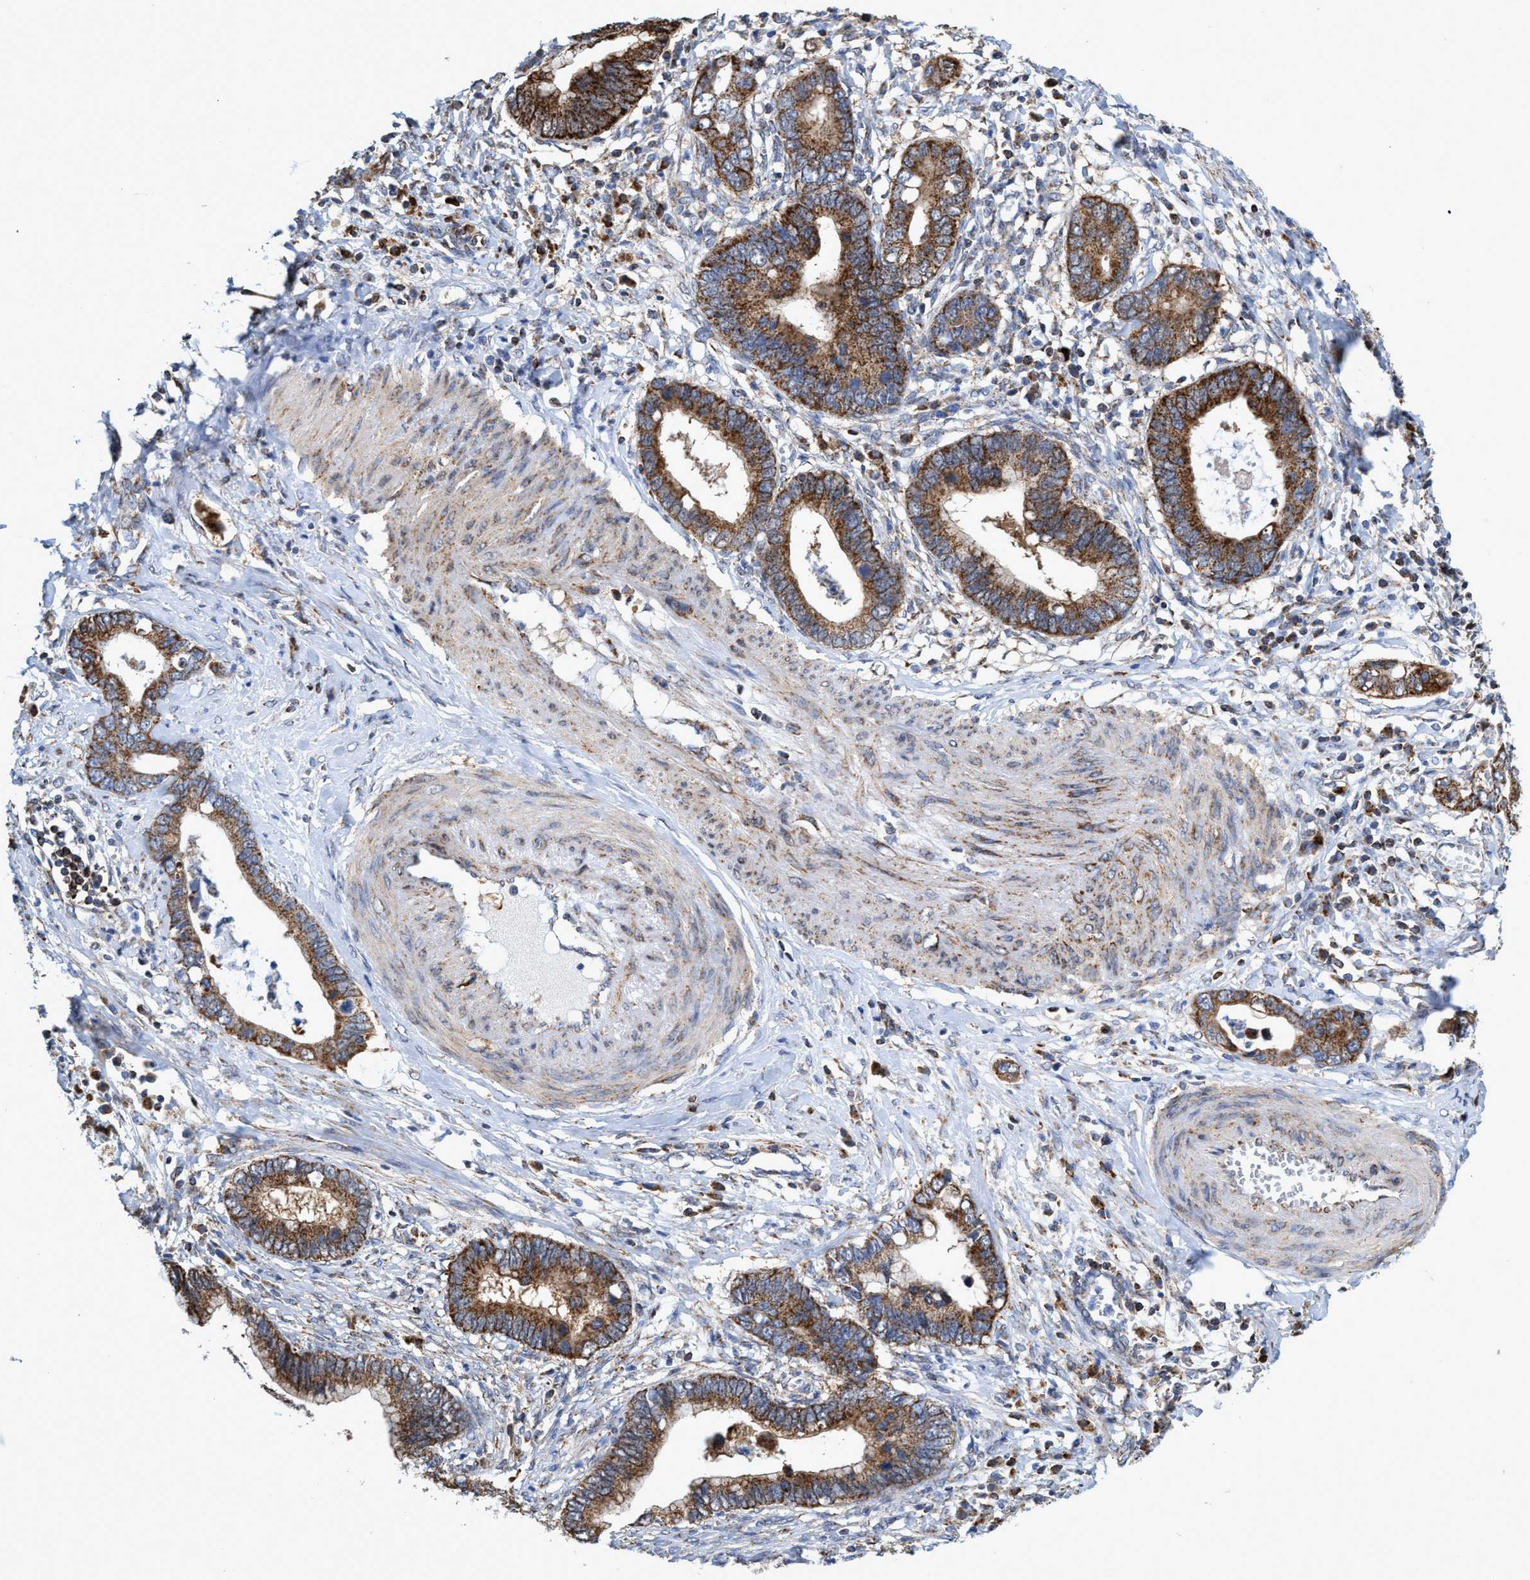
{"staining": {"intensity": "strong", "quantity": ">75%", "location": "cytoplasmic/membranous"}, "tissue": "cervical cancer", "cell_type": "Tumor cells", "image_type": "cancer", "snomed": [{"axis": "morphology", "description": "Adenocarcinoma, NOS"}, {"axis": "topography", "description": "Cervix"}], "caption": "The micrograph exhibits staining of adenocarcinoma (cervical), revealing strong cytoplasmic/membranous protein positivity (brown color) within tumor cells. (brown staining indicates protein expression, while blue staining denotes nuclei).", "gene": "CRYZ", "patient": {"sex": "female", "age": 44}}